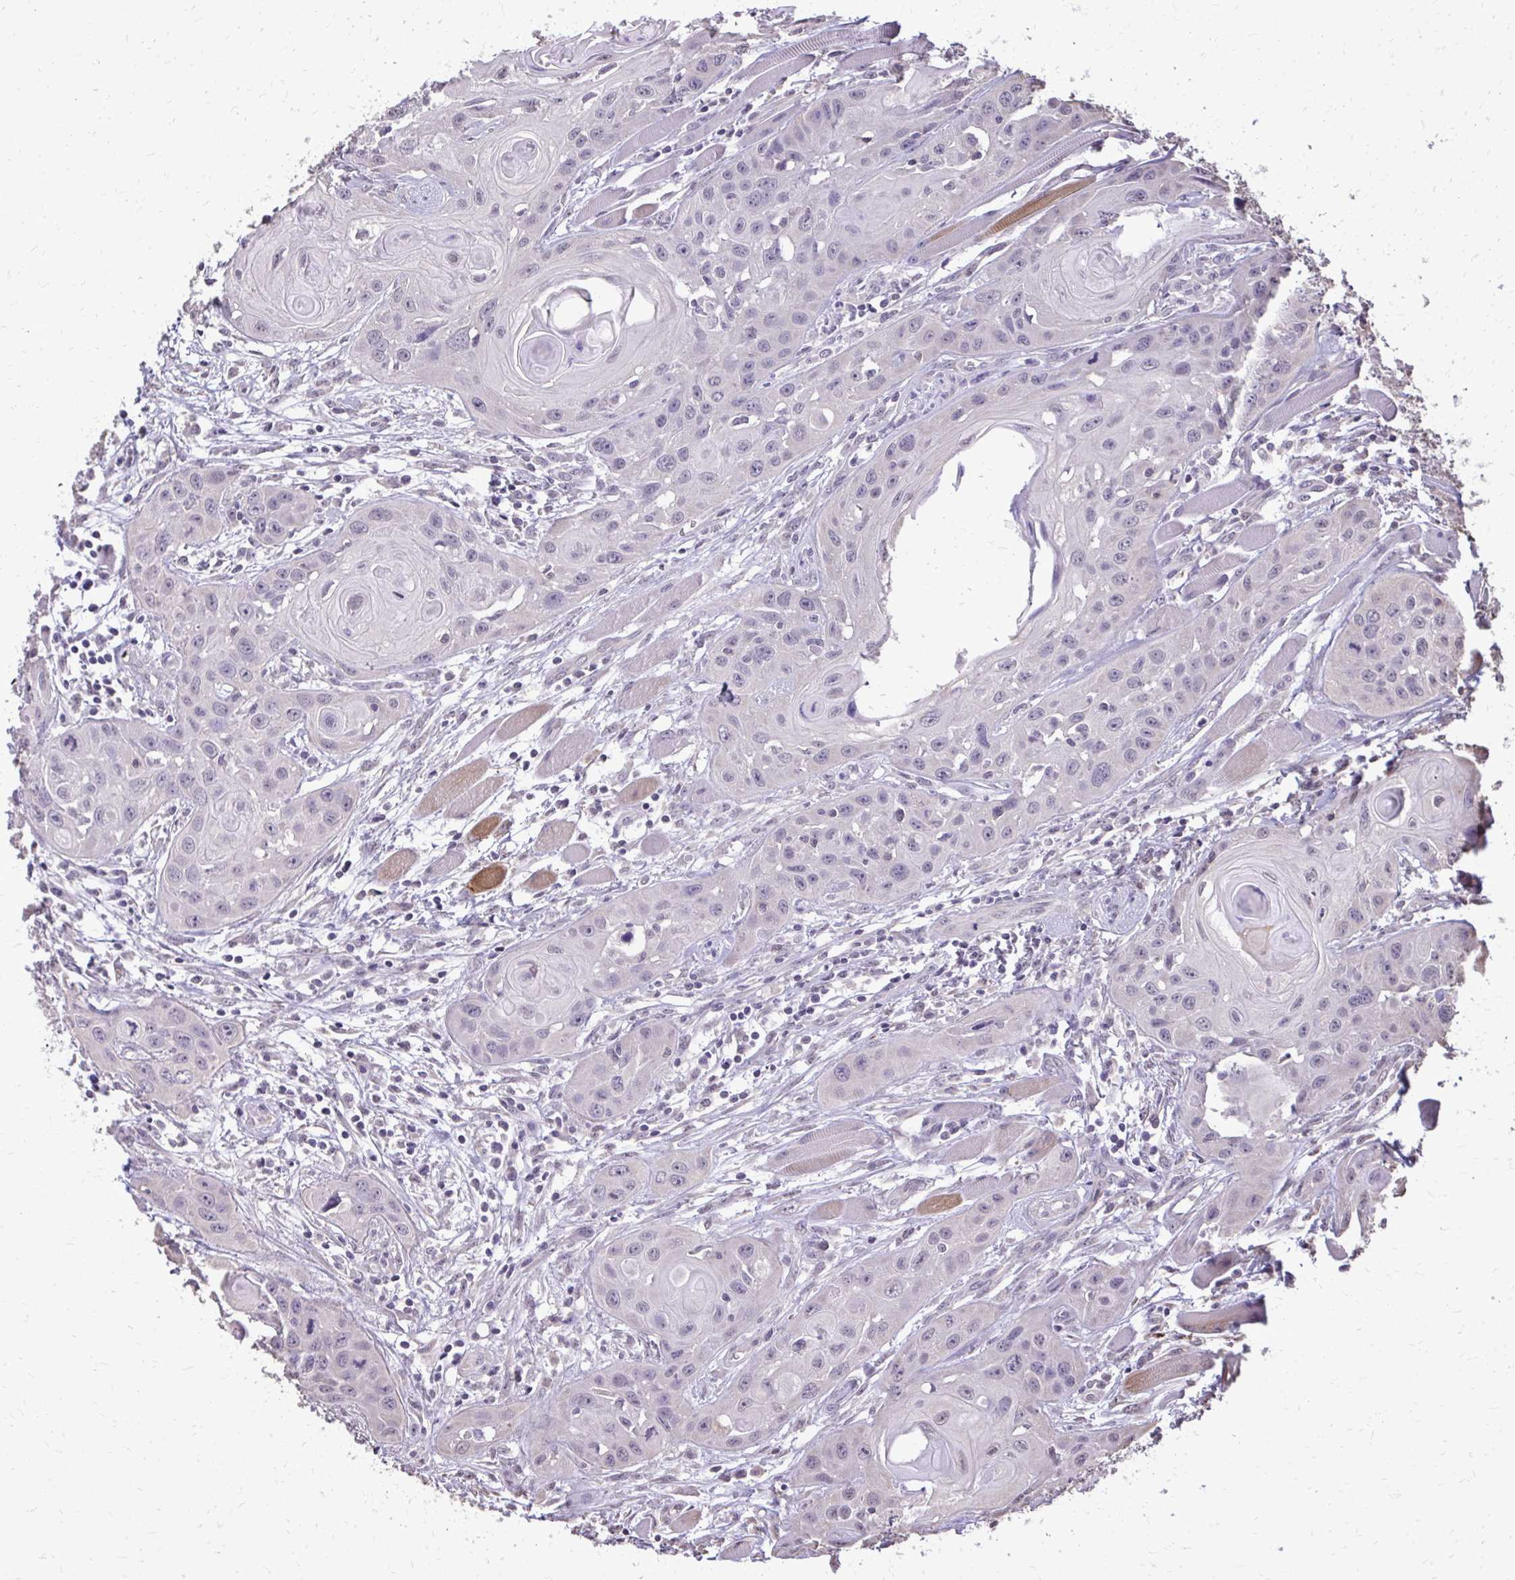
{"staining": {"intensity": "negative", "quantity": "none", "location": "none"}, "tissue": "head and neck cancer", "cell_type": "Tumor cells", "image_type": "cancer", "snomed": [{"axis": "morphology", "description": "Squamous cell carcinoma, NOS"}, {"axis": "topography", "description": "Oral tissue"}, {"axis": "topography", "description": "Head-Neck"}], "caption": "Tumor cells are negative for brown protein staining in head and neck cancer (squamous cell carcinoma).", "gene": "AKAP5", "patient": {"sex": "male", "age": 58}}